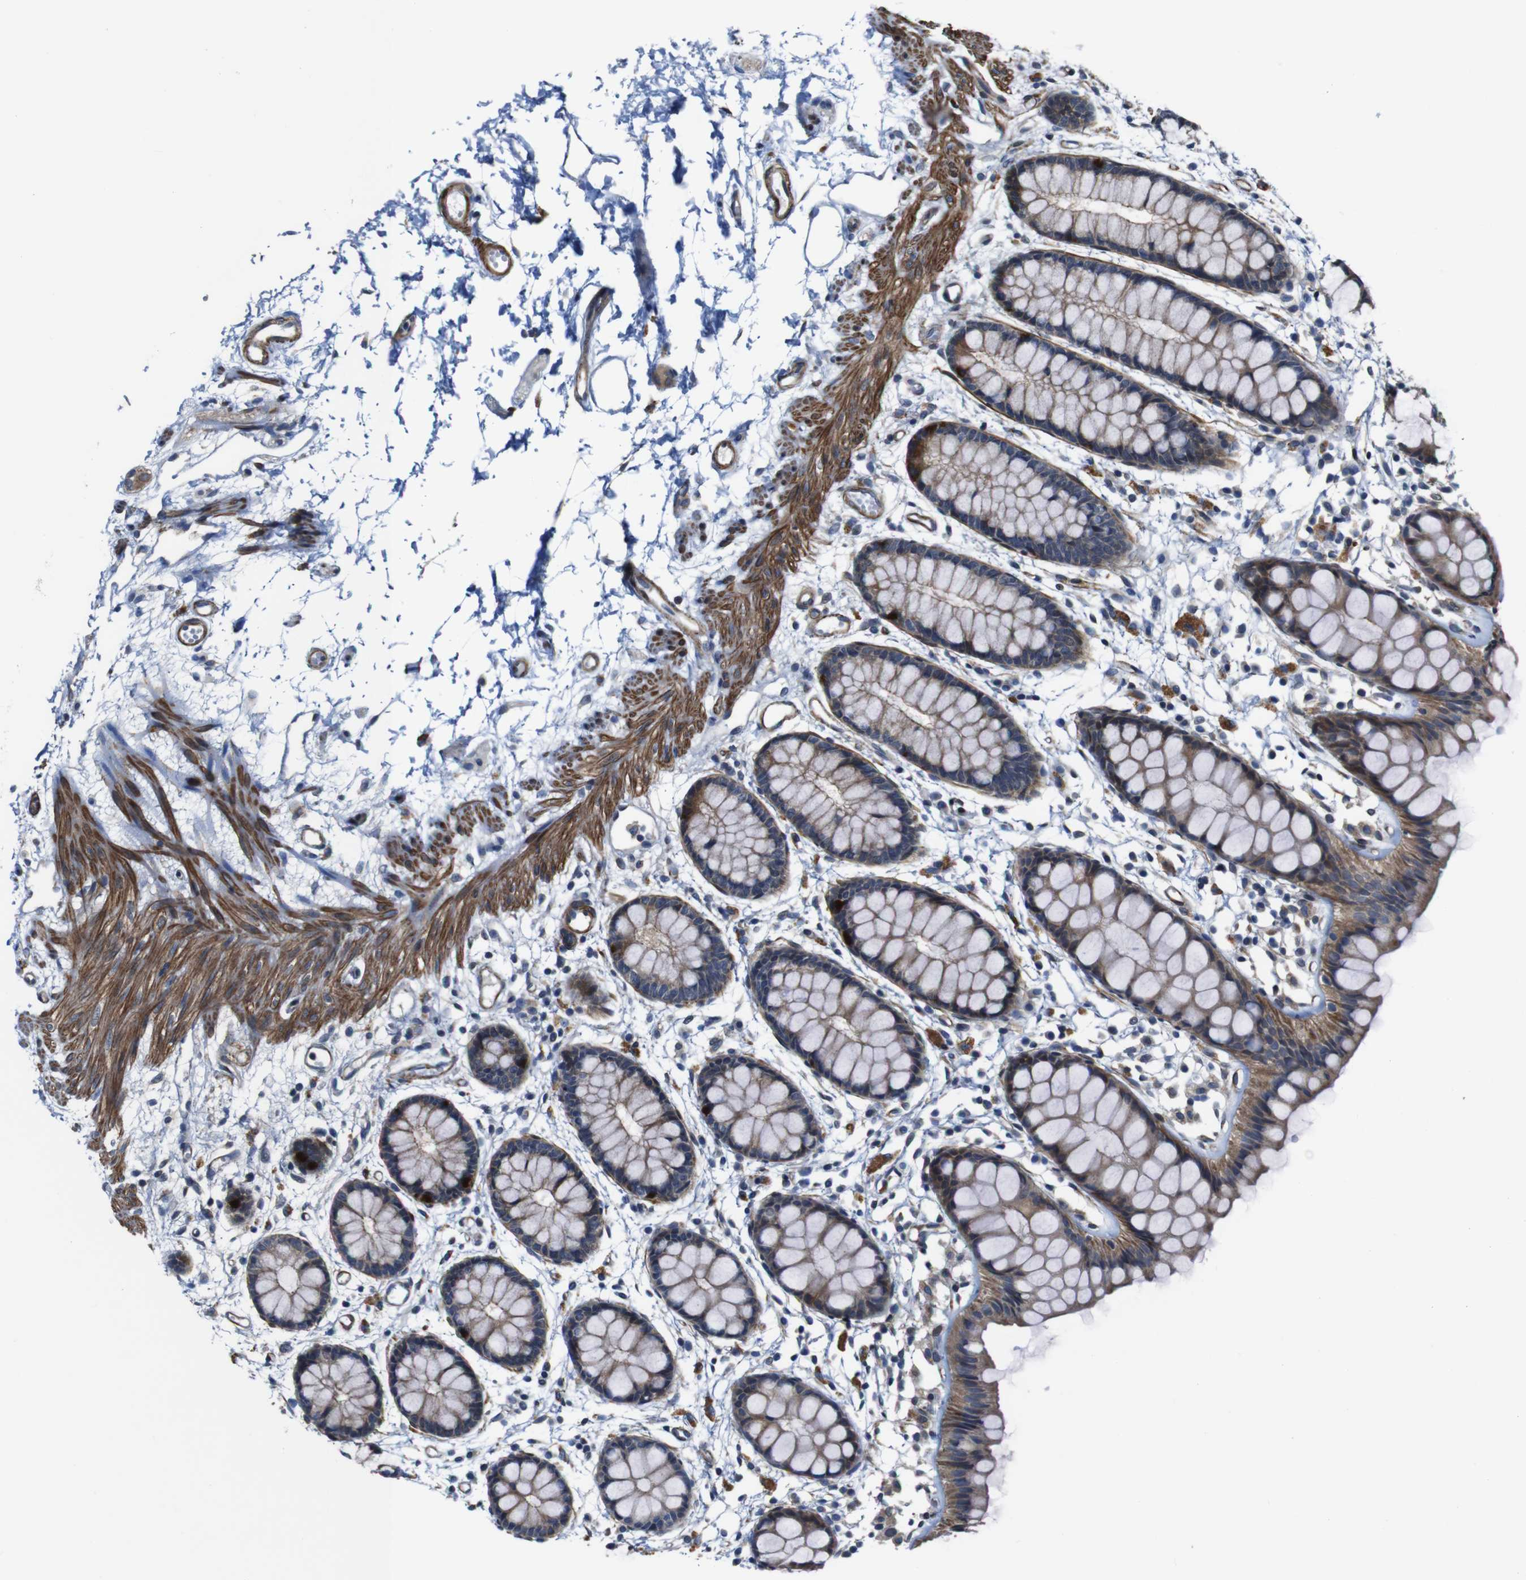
{"staining": {"intensity": "moderate", "quantity": ">75%", "location": "cytoplasmic/membranous"}, "tissue": "rectum", "cell_type": "Glandular cells", "image_type": "normal", "snomed": [{"axis": "morphology", "description": "Normal tissue, NOS"}, {"axis": "topography", "description": "Rectum"}], "caption": "Protein staining reveals moderate cytoplasmic/membranous expression in approximately >75% of glandular cells in unremarkable rectum.", "gene": "GGT7", "patient": {"sex": "female", "age": 66}}